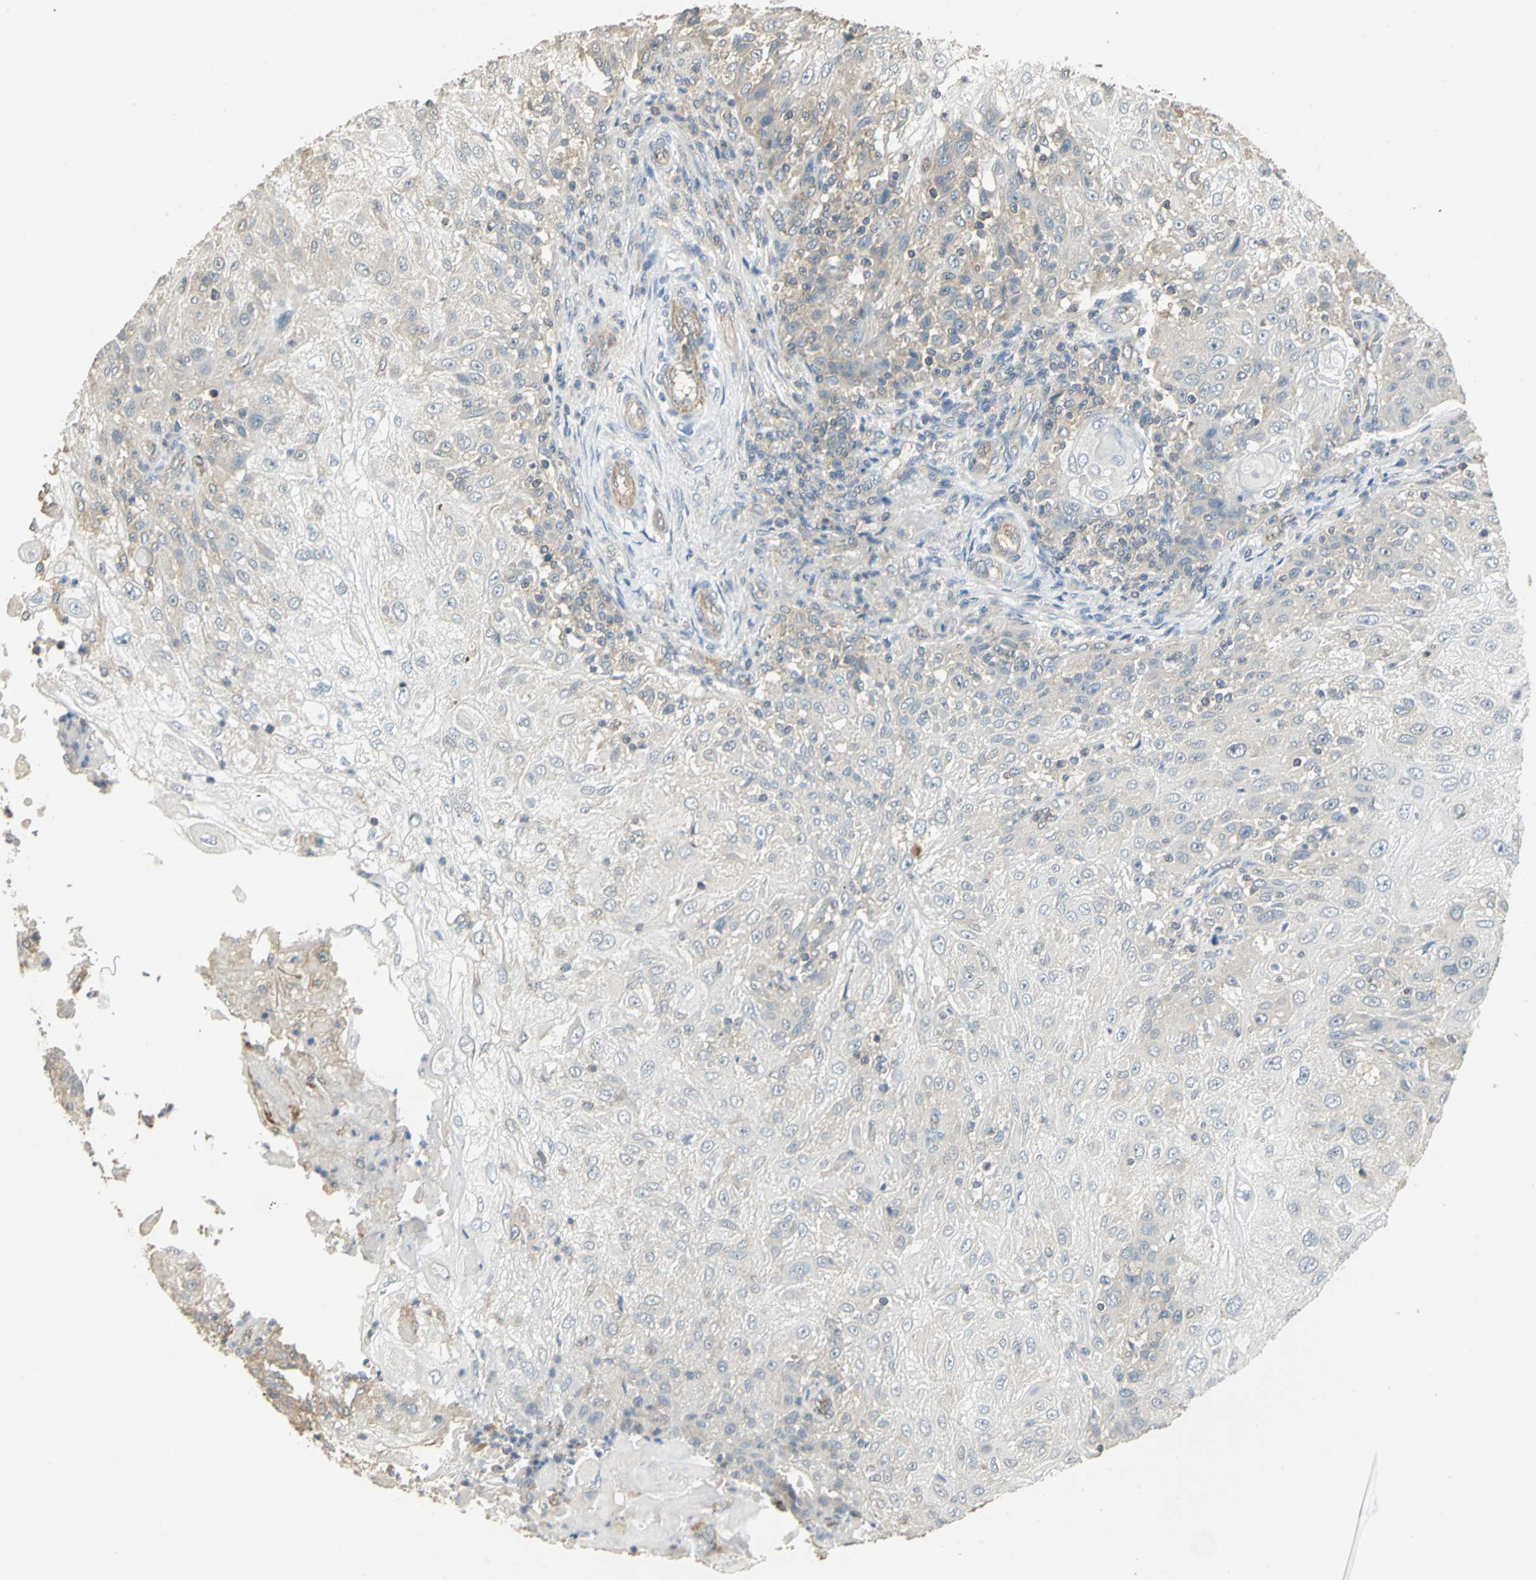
{"staining": {"intensity": "moderate", "quantity": "<25%", "location": "cytoplasmic/membranous"}, "tissue": "skin cancer", "cell_type": "Tumor cells", "image_type": "cancer", "snomed": [{"axis": "morphology", "description": "Normal tissue, NOS"}, {"axis": "morphology", "description": "Squamous cell carcinoma, NOS"}, {"axis": "topography", "description": "Skin"}], "caption": "High-magnification brightfield microscopy of skin cancer (squamous cell carcinoma) stained with DAB (3,3'-diaminobenzidine) (brown) and counterstained with hematoxylin (blue). tumor cells exhibit moderate cytoplasmic/membranous staining is appreciated in about<25% of cells.", "gene": "RAPGEF1", "patient": {"sex": "female", "age": 83}}